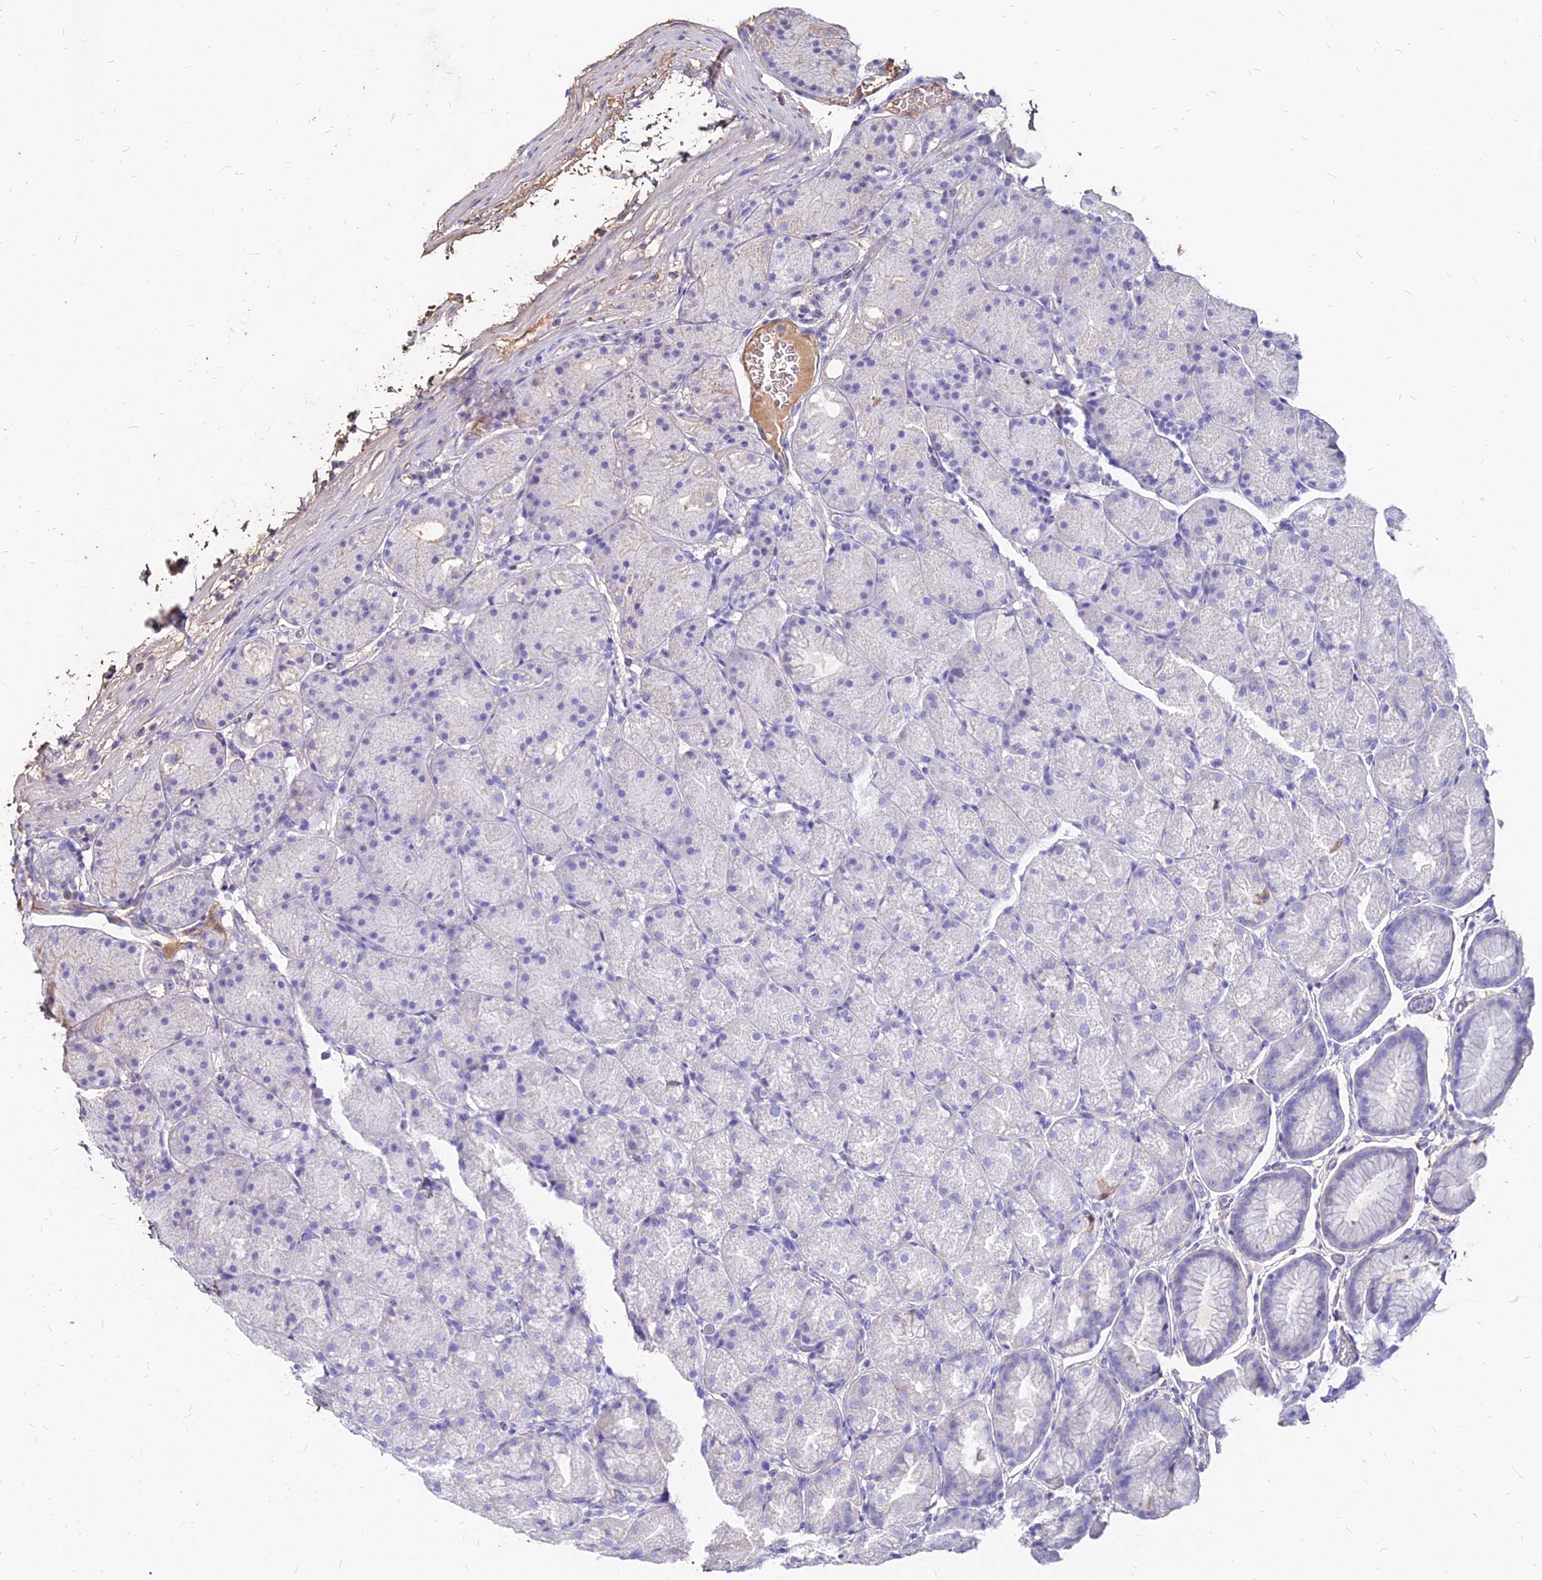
{"staining": {"intensity": "weak", "quantity": "<25%", "location": "cytoplasmic/membranous"}, "tissue": "stomach", "cell_type": "Glandular cells", "image_type": "normal", "snomed": [{"axis": "morphology", "description": "Normal tissue, NOS"}, {"axis": "topography", "description": "Stomach, upper"}, {"axis": "topography", "description": "Stomach"}], "caption": "High power microscopy micrograph of an immunohistochemistry (IHC) micrograph of unremarkable stomach, revealing no significant expression in glandular cells. Nuclei are stained in blue.", "gene": "NME5", "patient": {"sex": "male", "age": 48}}